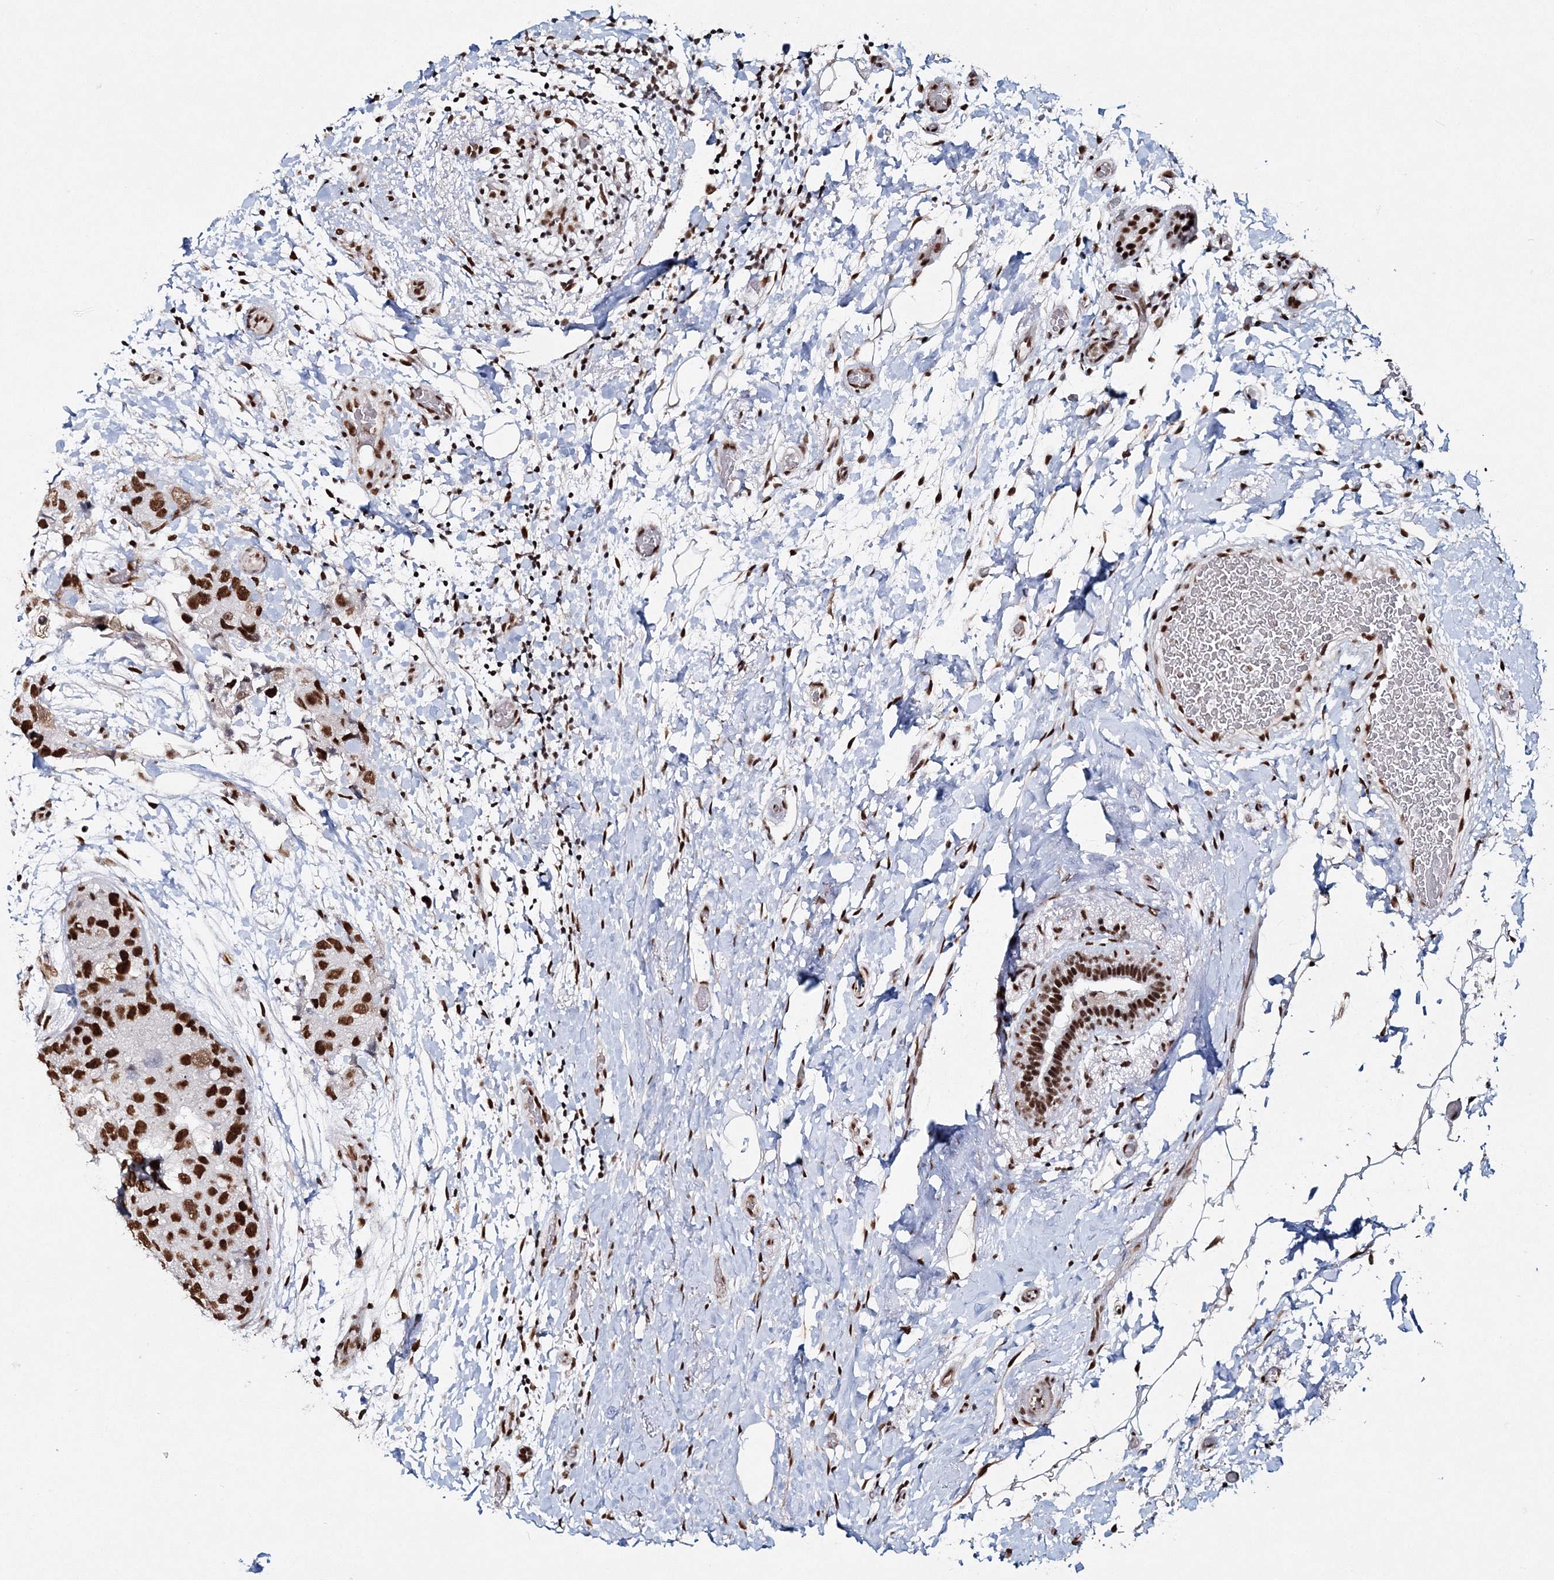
{"staining": {"intensity": "strong", "quantity": ">75%", "location": "nuclear"}, "tissue": "breast cancer", "cell_type": "Tumor cells", "image_type": "cancer", "snomed": [{"axis": "morphology", "description": "Duct carcinoma"}, {"axis": "topography", "description": "Breast"}], "caption": "Brown immunohistochemical staining in breast cancer displays strong nuclear positivity in about >75% of tumor cells. Nuclei are stained in blue.", "gene": "QRICH1", "patient": {"sex": "female", "age": 62}}